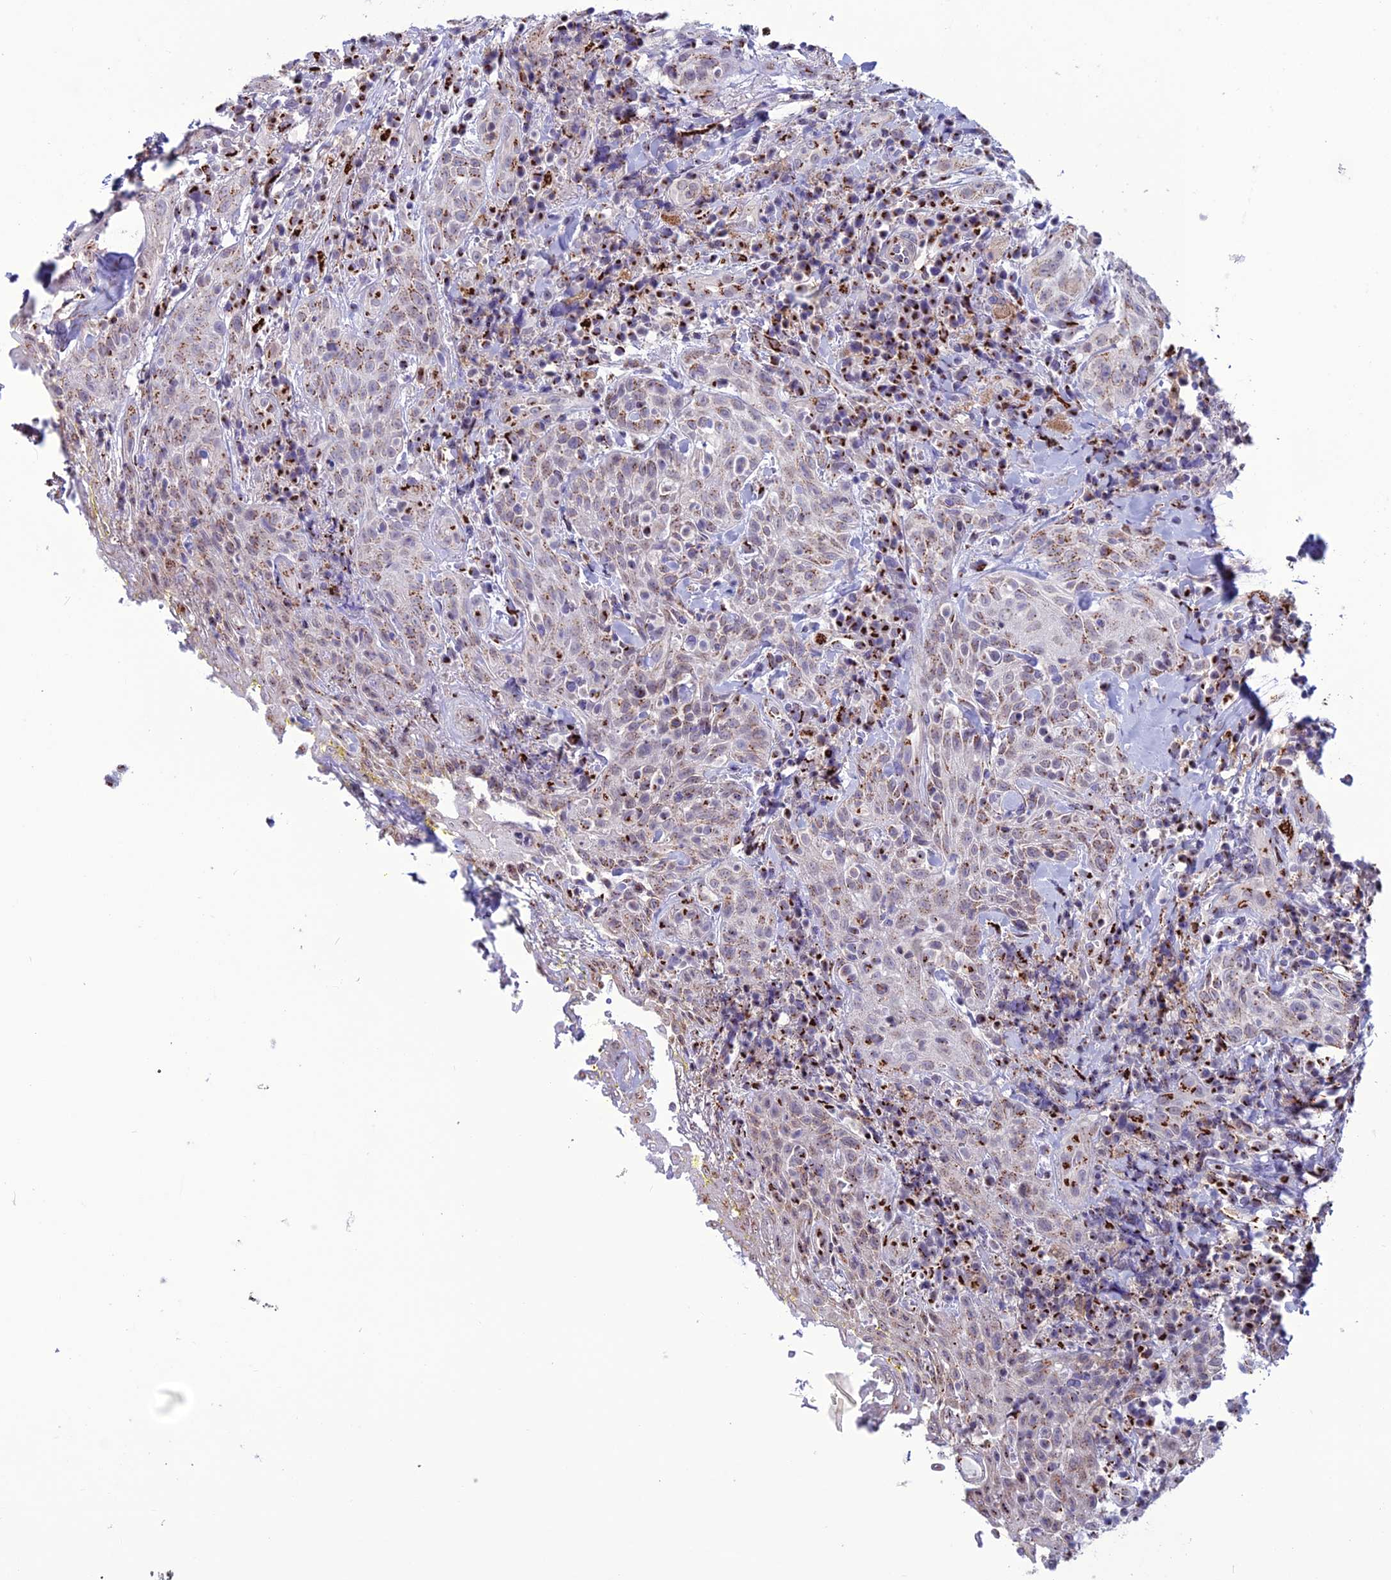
{"staining": {"intensity": "moderate", "quantity": ">75%", "location": "cytoplasmic/membranous"}, "tissue": "head and neck cancer", "cell_type": "Tumor cells", "image_type": "cancer", "snomed": [{"axis": "morphology", "description": "Squamous cell carcinoma, NOS"}, {"axis": "topography", "description": "Head-Neck"}], "caption": "Immunohistochemical staining of head and neck squamous cell carcinoma exhibits moderate cytoplasmic/membranous protein expression in about >75% of tumor cells. (Stains: DAB (3,3'-diaminobenzidine) in brown, nuclei in blue, Microscopy: brightfield microscopy at high magnification).", "gene": "PLEKHA4", "patient": {"sex": "female", "age": 70}}